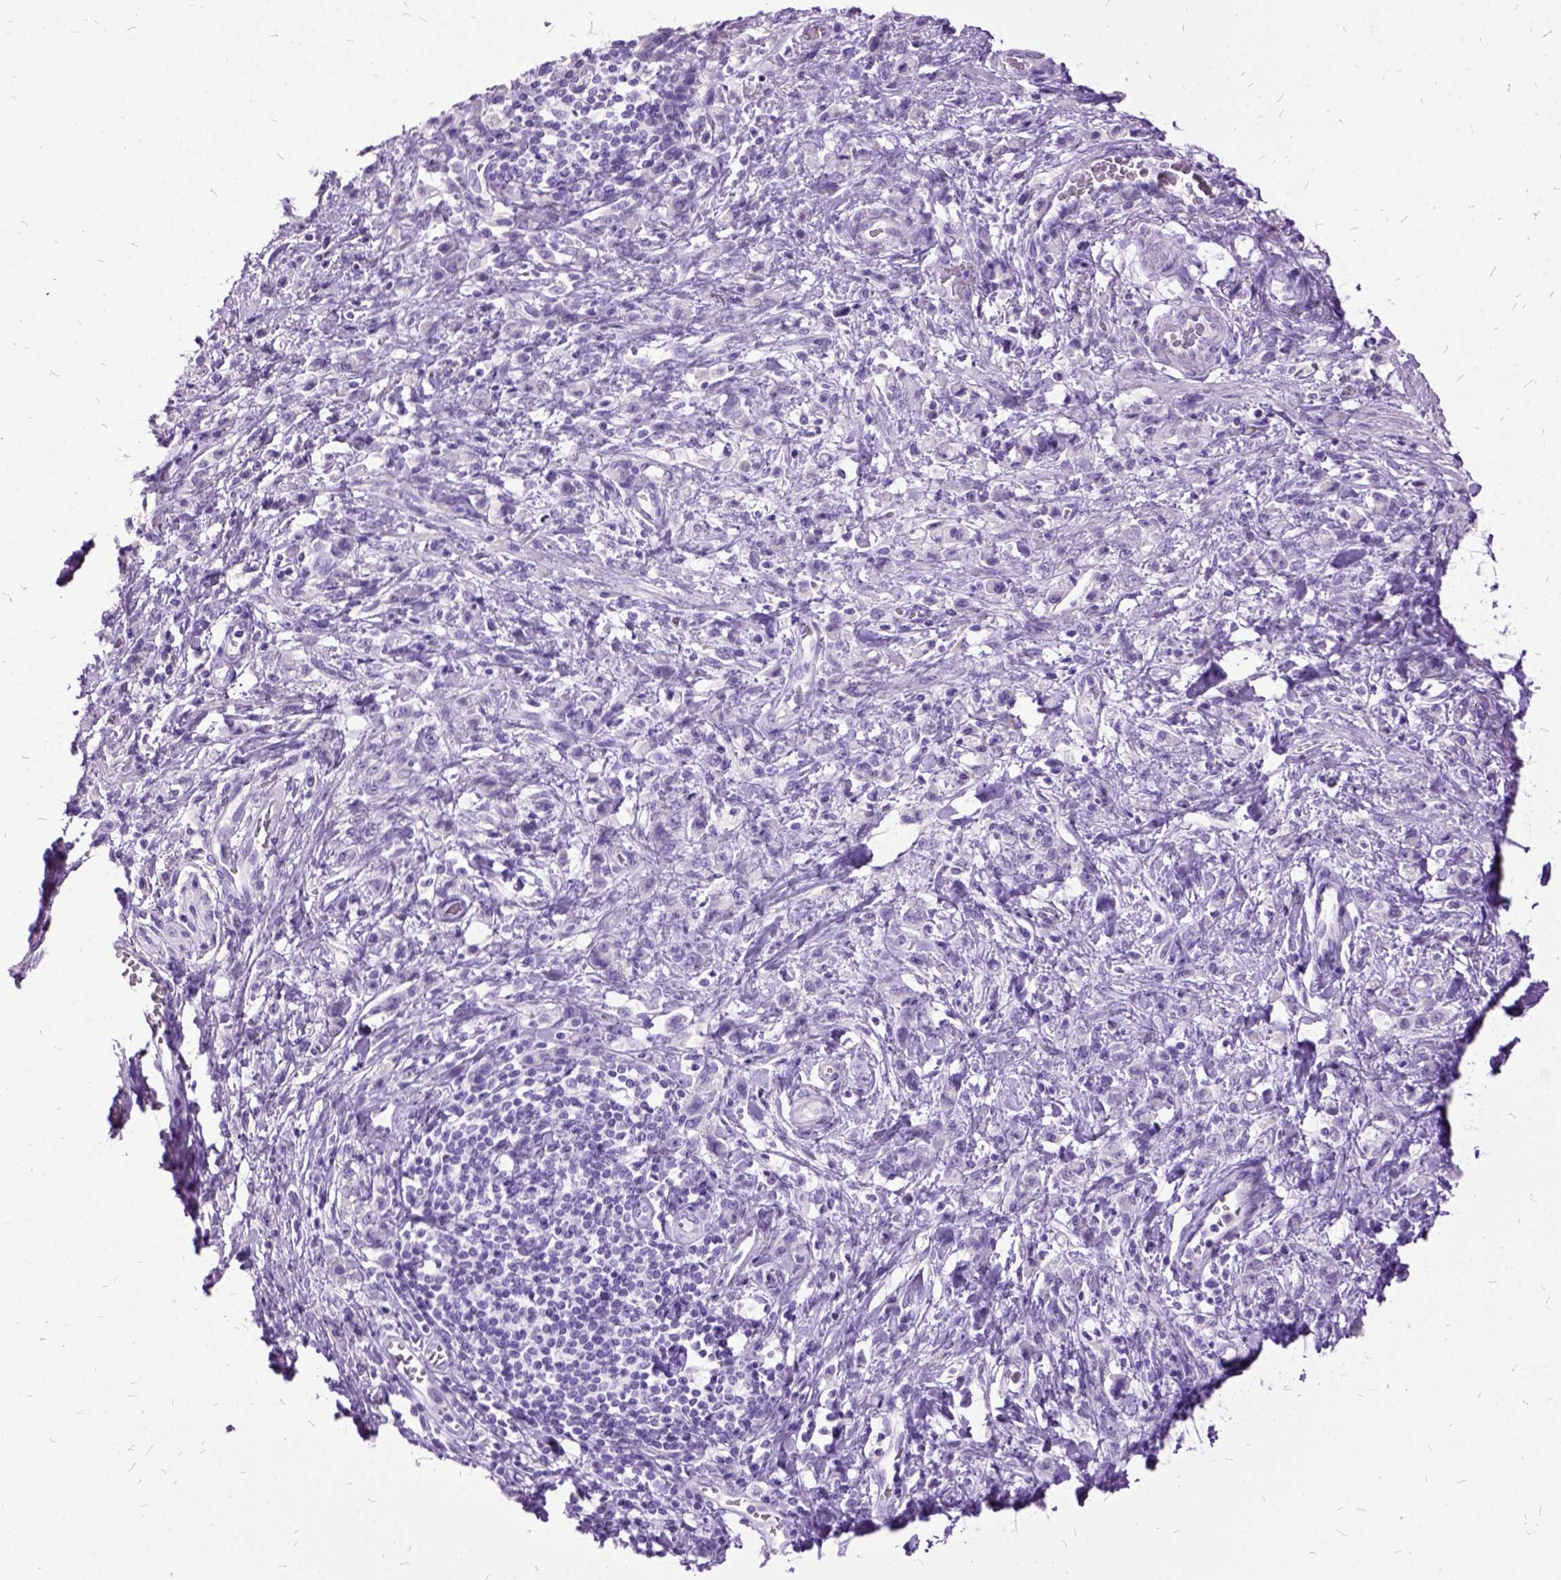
{"staining": {"intensity": "negative", "quantity": "none", "location": "none"}, "tissue": "stomach cancer", "cell_type": "Tumor cells", "image_type": "cancer", "snomed": [{"axis": "morphology", "description": "Adenocarcinoma, NOS"}, {"axis": "topography", "description": "Stomach"}], "caption": "The micrograph reveals no significant expression in tumor cells of stomach adenocarcinoma.", "gene": "MME", "patient": {"sex": "male", "age": 77}}